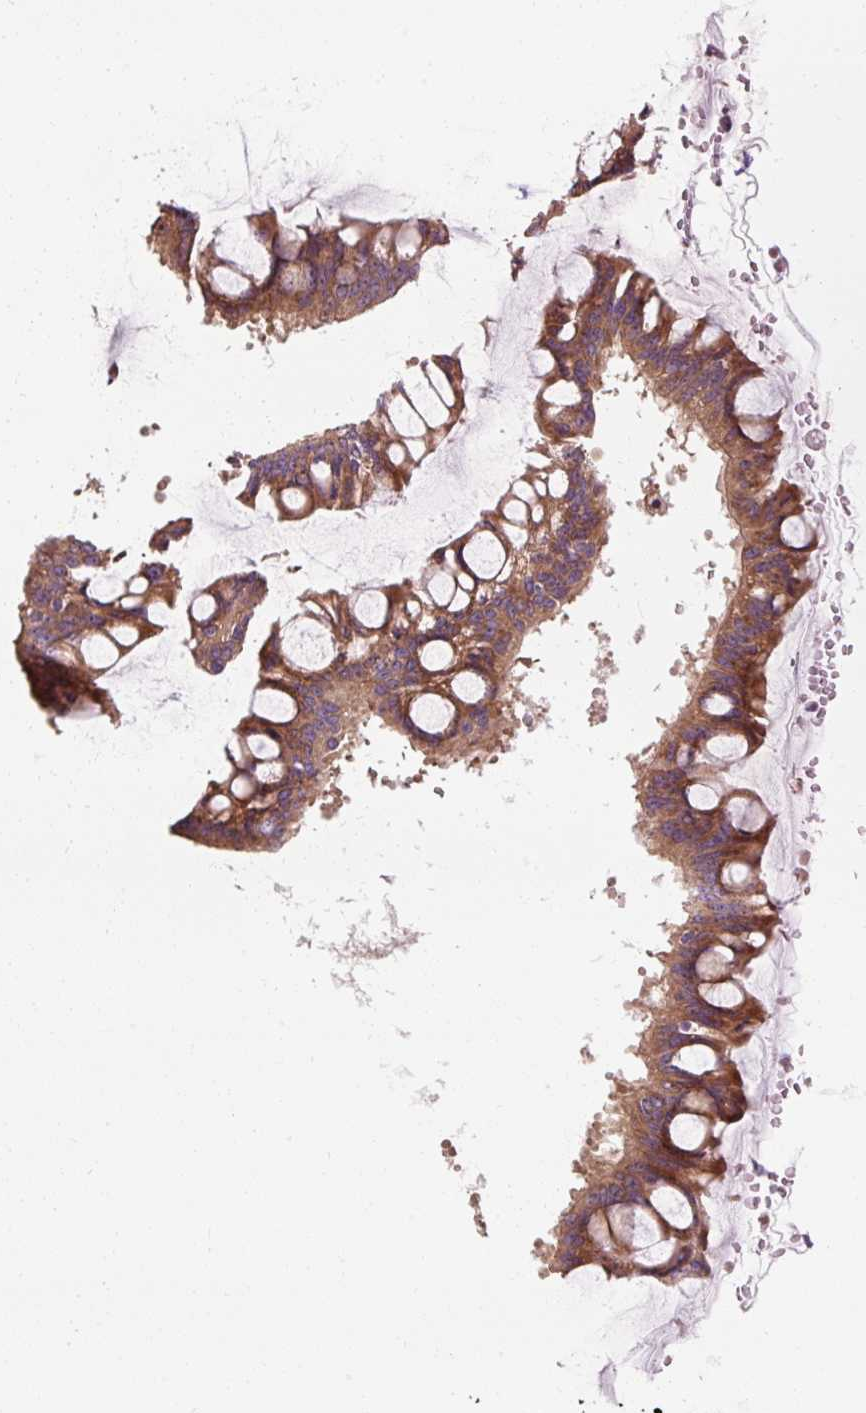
{"staining": {"intensity": "moderate", "quantity": ">75%", "location": "cytoplasmic/membranous"}, "tissue": "ovarian cancer", "cell_type": "Tumor cells", "image_type": "cancer", "snomed": [{"axis": "morphology", "description": "Cystadenocarcinoma, mucinous, NOS"}, {"axis": "topography", "description": "Ovary"}], "caption": "Ovarian cancer tissue exhibits moderate cytoplasmic/membranous expression in about >75% of tumor cells", "gene": "PRSS48", "patient": {"sex": "female", "age": 73}}